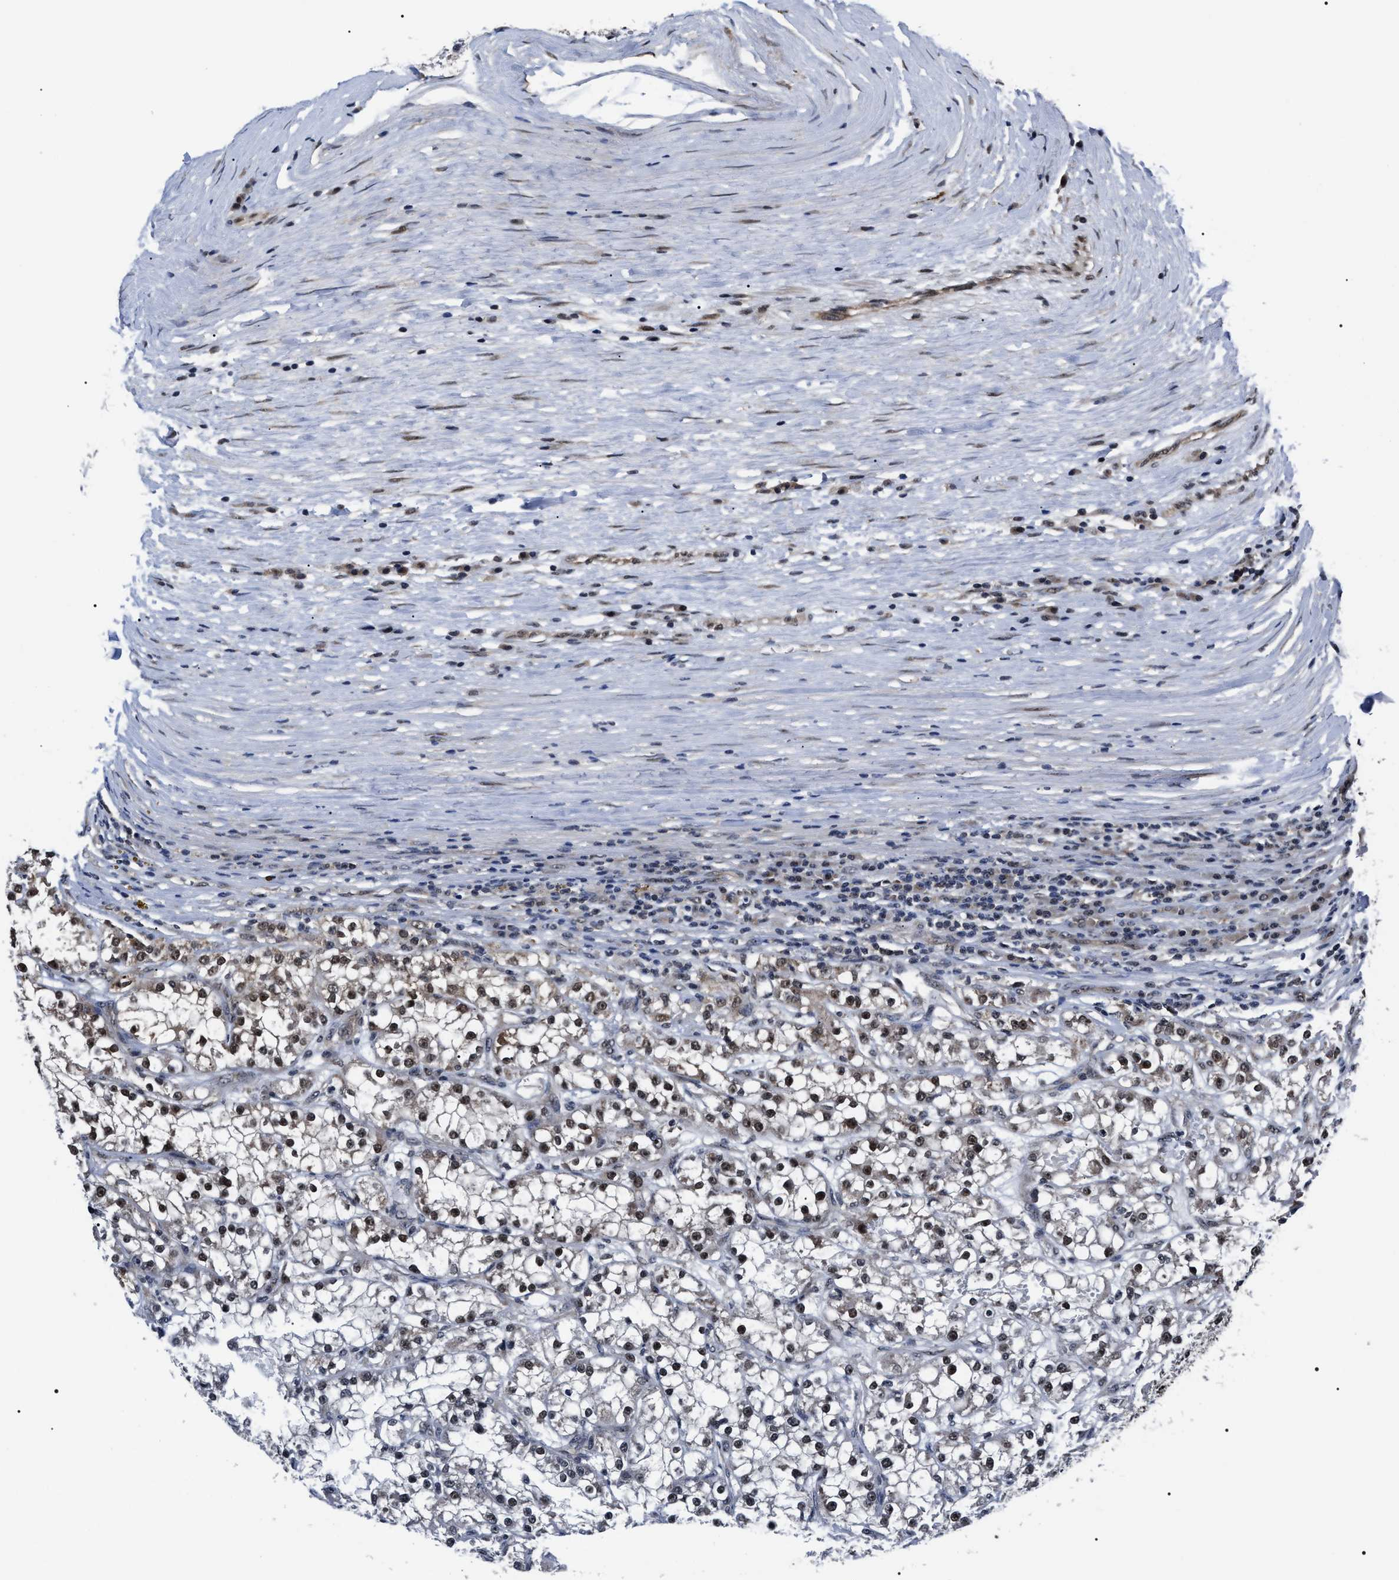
{"staining": {"intensity": "moderate", "quantity": ">75%", "location": "nuclear"}, "tissue": "renal cancer", "cell_type": "Tumor cells", "image_type": "cancer", "snomed": [{"axis": "morphology", "description": "Adenocarcinoma, NOS"}, {"axis": "topography", "description": "Kidney"}], "caption": "Human adenocarcinoma (renal) stained for a protein (brown) demonstrates moderate nuclear positive staining in approximately >75% of tumor cells.", "gene": "CSNK2A1", "patient": {"sex": "female", "age": 52}}